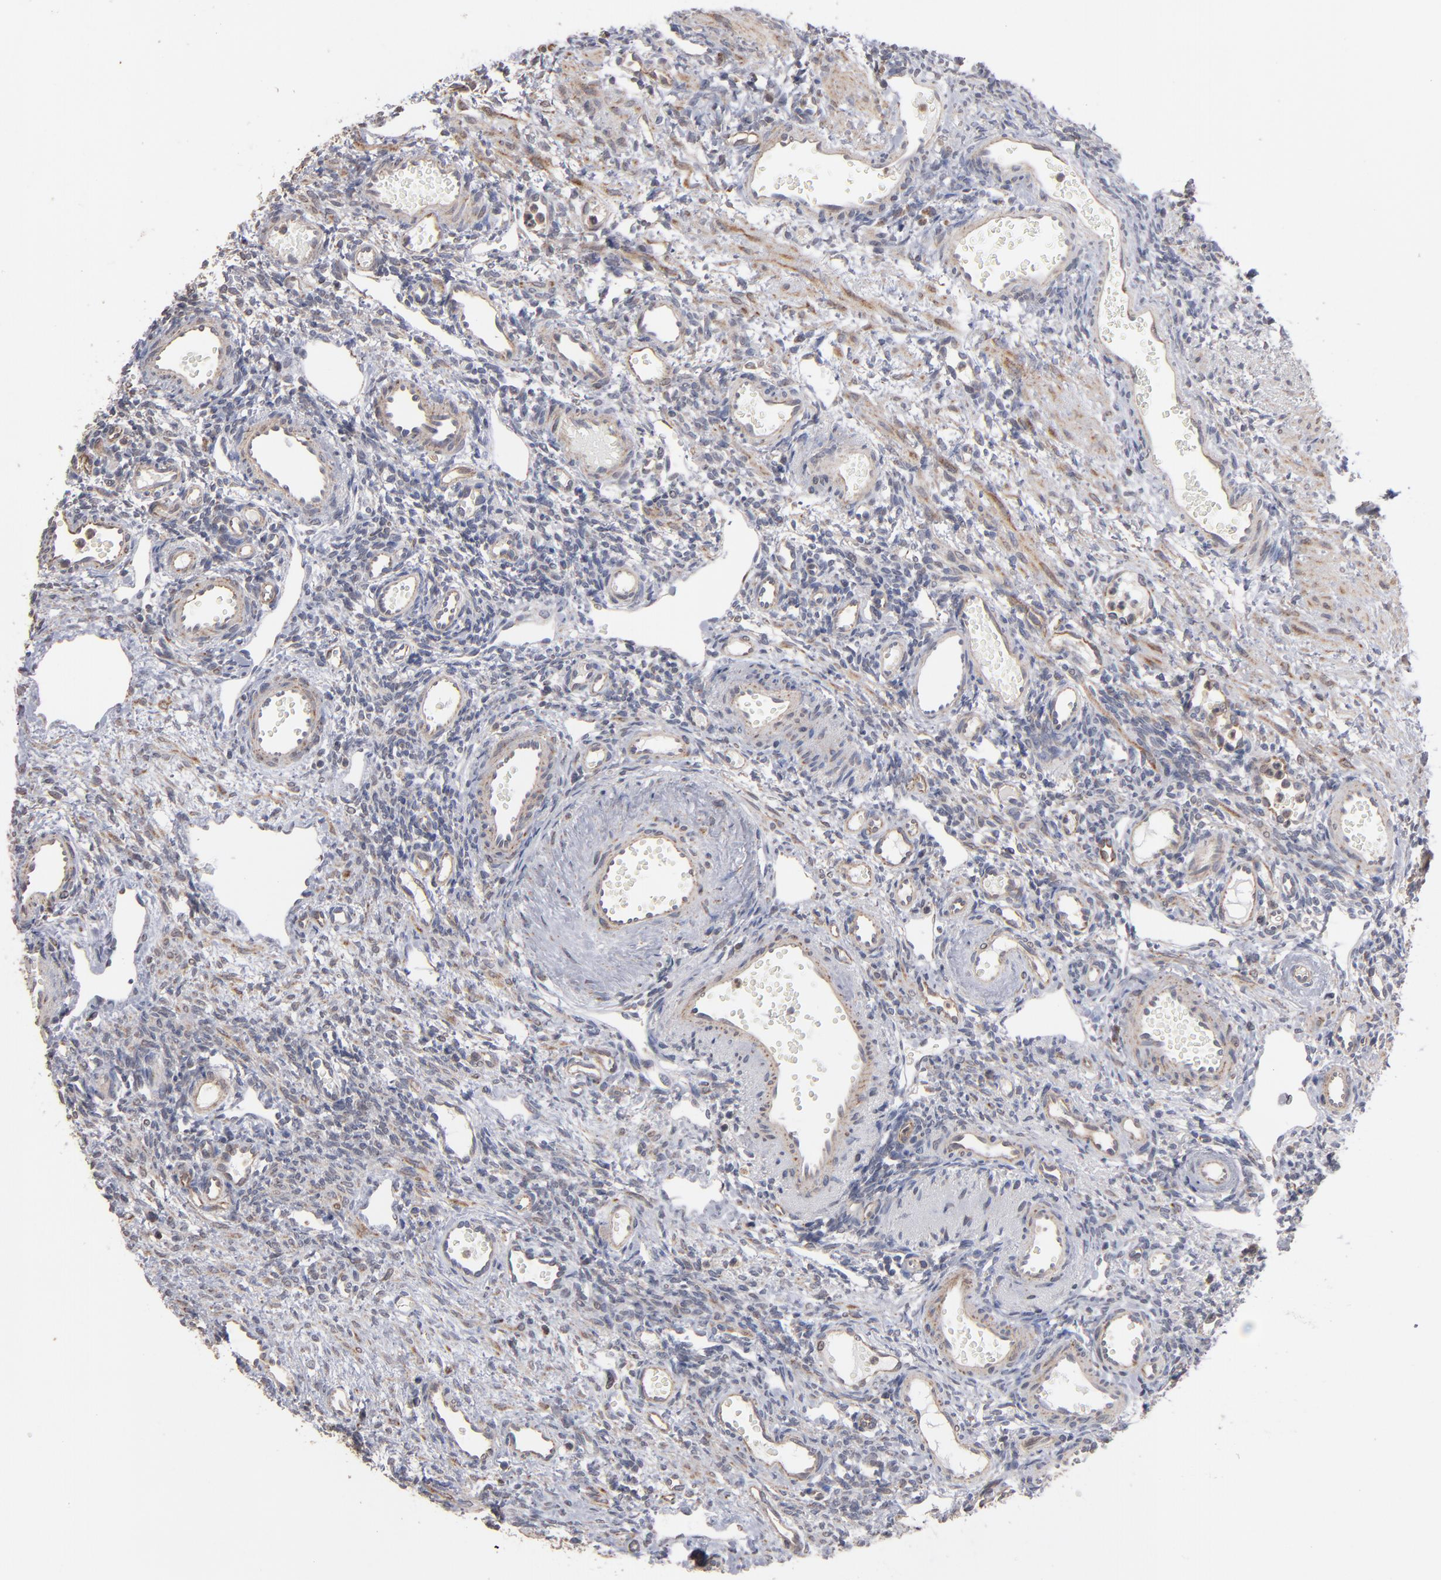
{"staining": {"intensity": "weak", "quantity": ">75%", "location": "cytoplasmic/membranous"}, "tissue": "ovary", "cell_type": "Follicle cells", "image_type": "normal", "snomed": [{"axis": "morphology", "description": "Normal tissue, NOS"}, {"axis": "topography", "description": "Ovary"}], "caption": "Protein staining reveals weak cytoplasmic/membranous staining in about >75% of follicle cells in normal ovary.", "gene": "MIPOL1", "patient": {"sex": "female", "age": 33}}